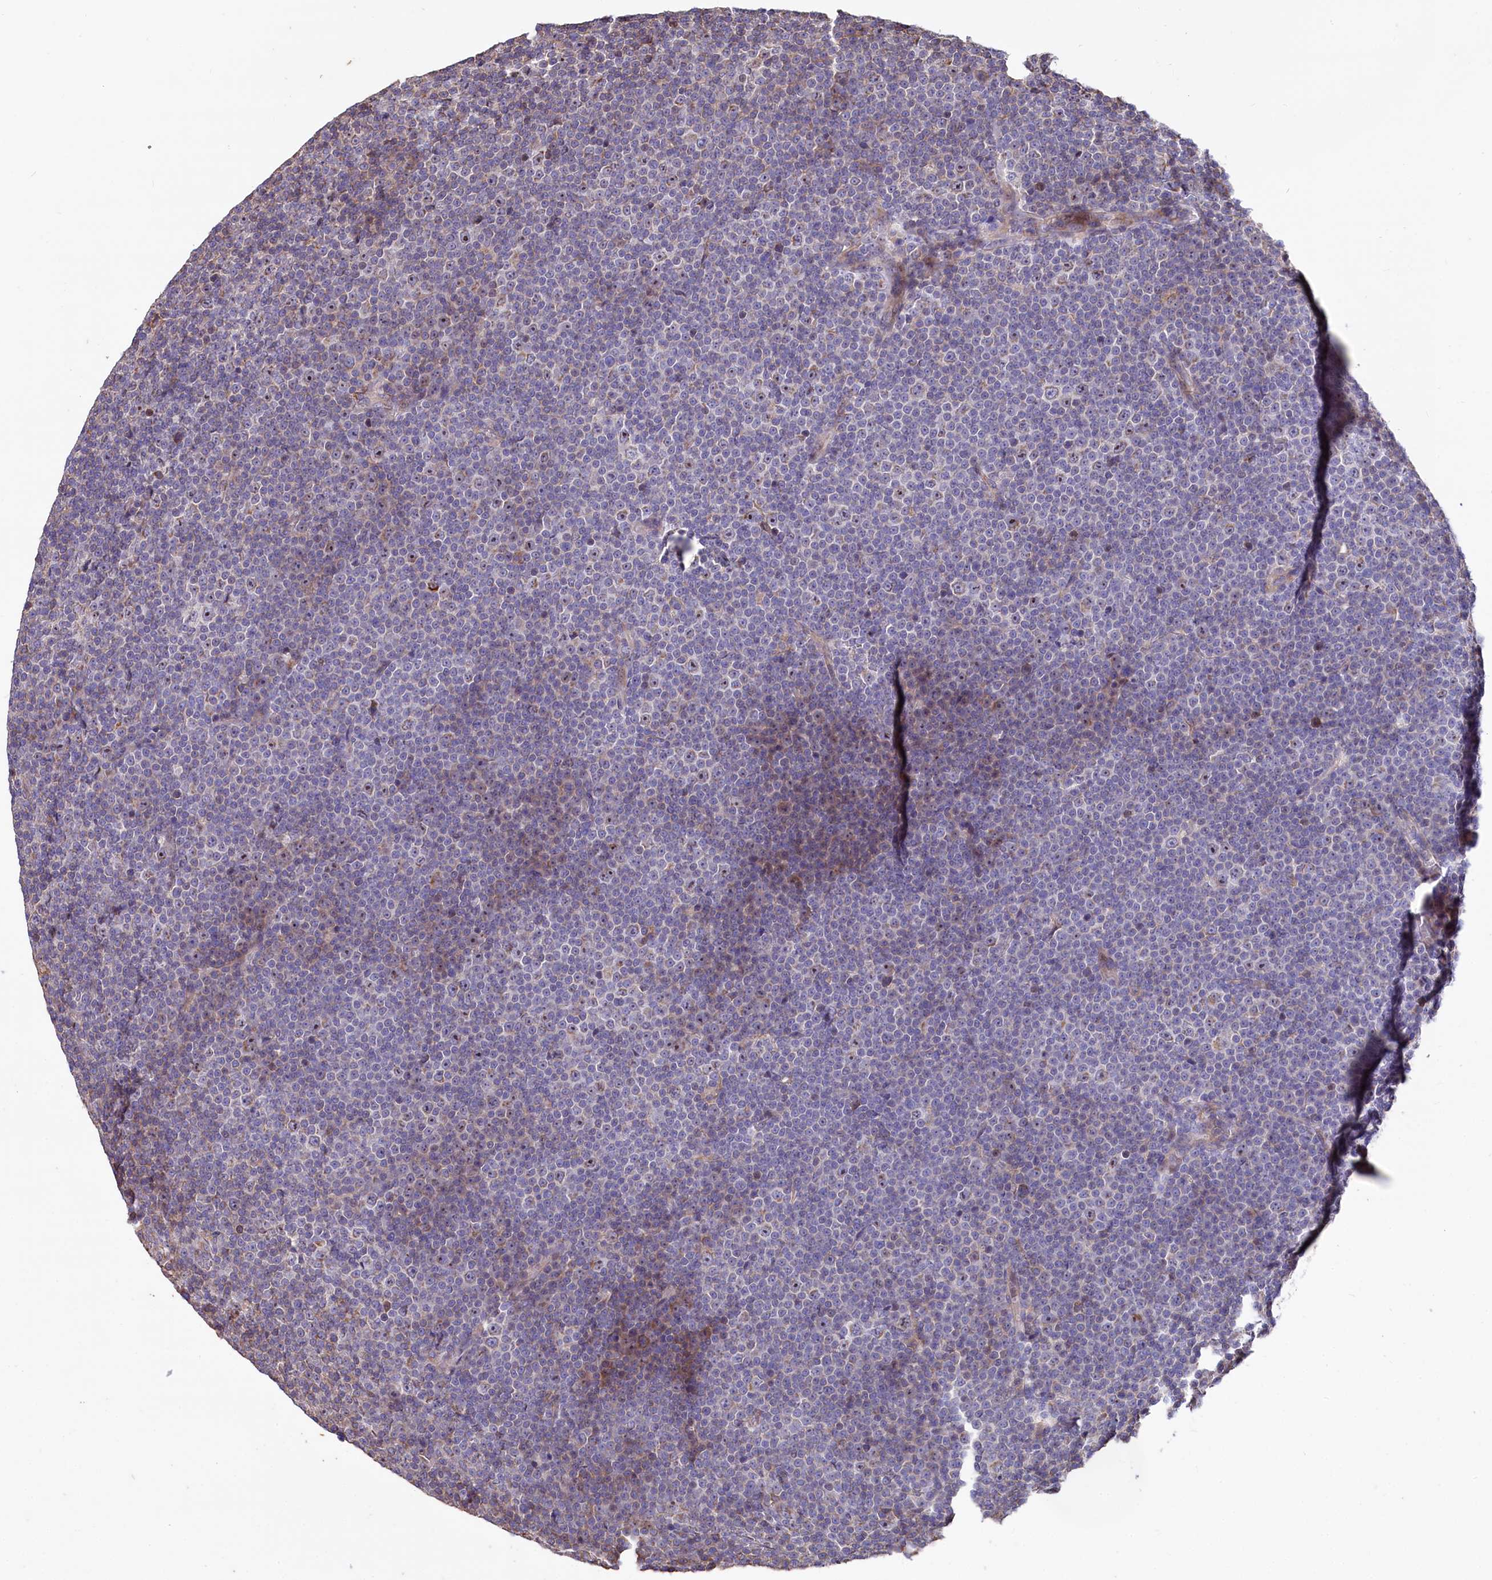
{"staining": {"intensity": "moderate", "quantity": "<25%", "location": "nuclear"}, "tissue": "lymphoma", "cell_type": "Tumor cells", "image_type": "cancer", "snomed": [{"axis": "morphology", "description": "Malignant lymphoma, non-Hodgkin's type, Low grade"}, {"axis": "topography", "description": "Lymph node"}], "caption": "Malignant lymphoma, non-Hodgkin's type (low-grade) stained with DAB IHC reveals low levels of moderate nuclear expression in about <25% of tumor cells.", "gene": "RPUSD3", "patient": {"sex": "female", "age": 67}}